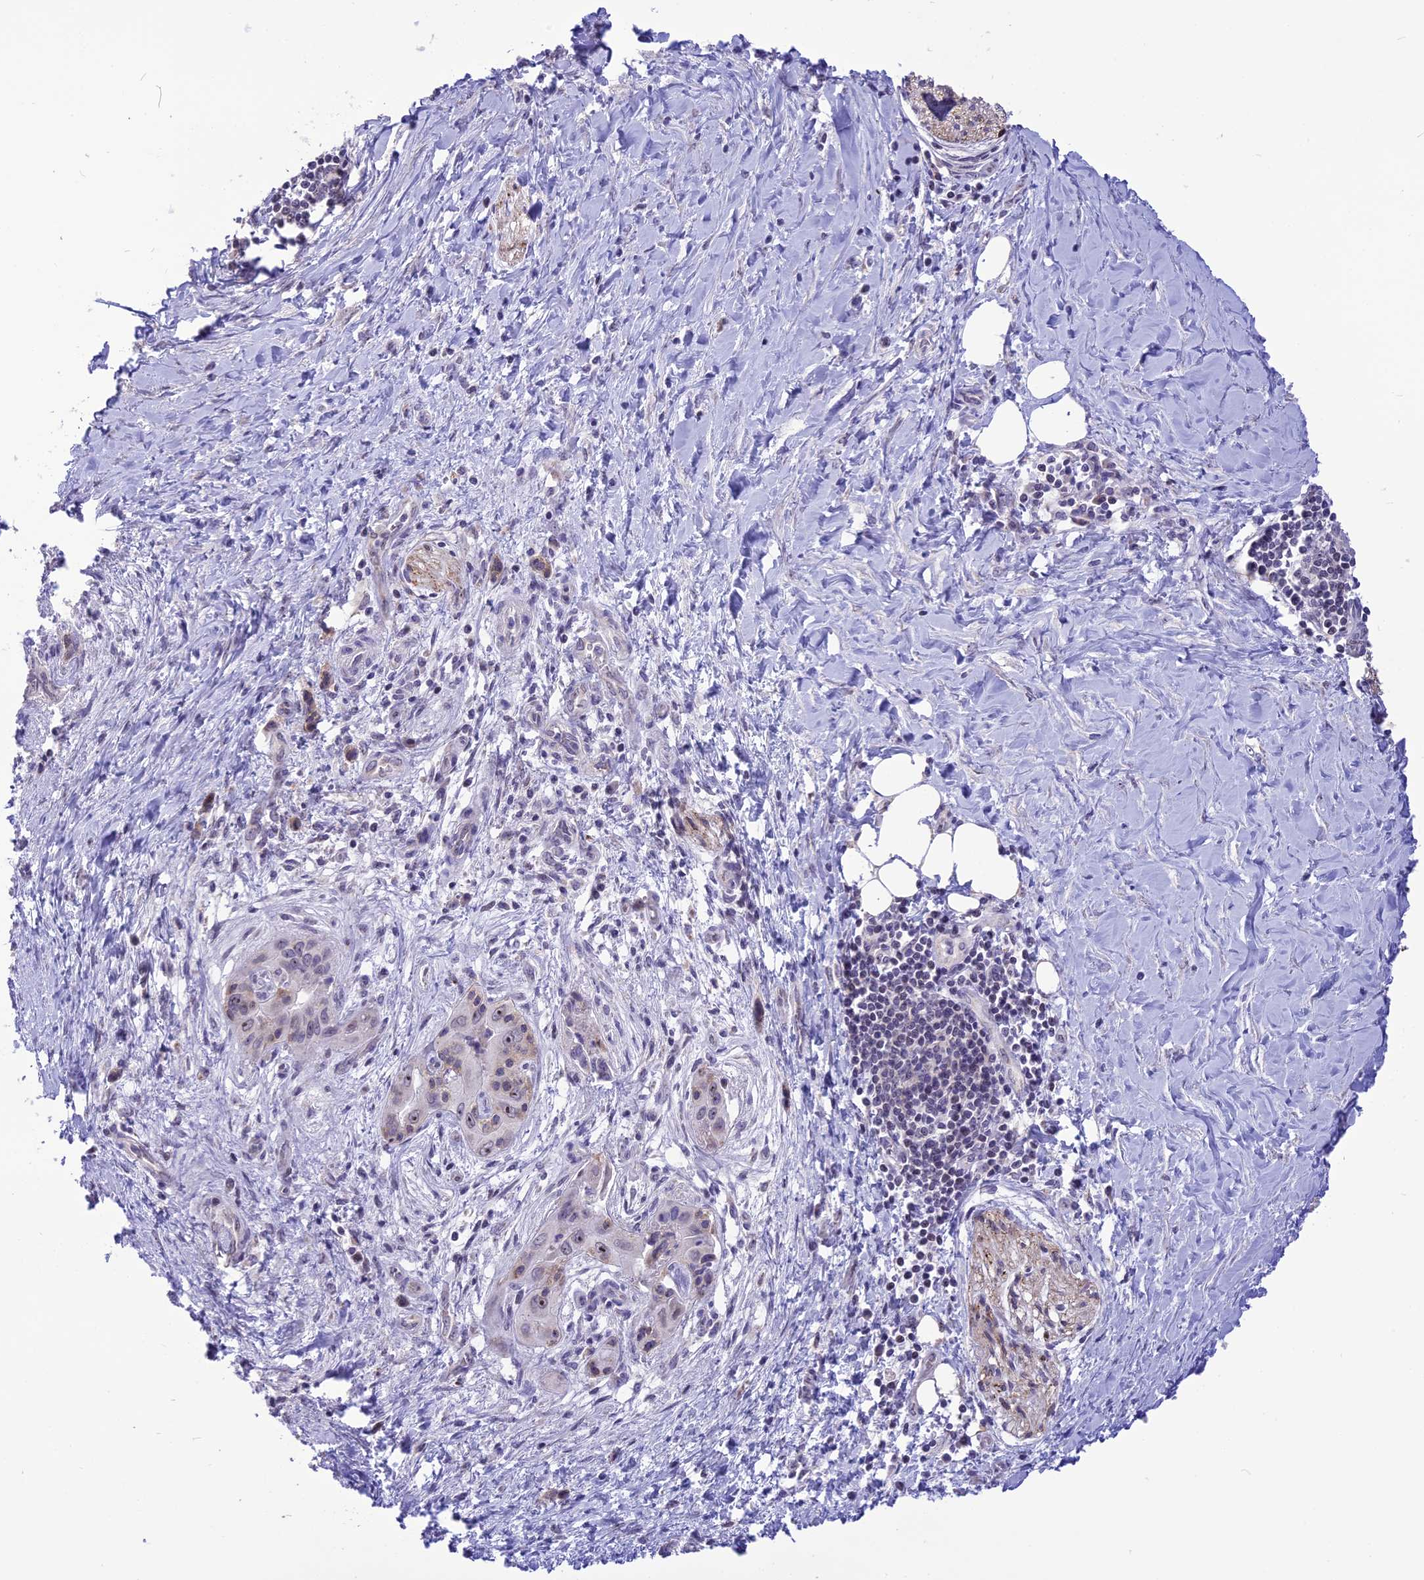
{"staining": {"intensity": "weak", "quantity": "25%-75%", "location": "nuclear"}, "tissue": "pancreatic cancer", "cell_type": "Tumor cells", "image_type": "cancer", "snomed": [{"axis": "morphology", "description": "Adenocarcinoma, NOS"}, {"axis": "topography", "description": "Pancreas"}], "caption": "High-power microscopy captured an immunohistochemistry image of pancreatic adenocarcinoma, revealing weak nuclear positivity in about 25%-75% of tumor cells. (Stains: DAB in brown, nuclei in blue, Microscopy: brightfield microscopy at high magnification).", "gene": "CMSS1", "patient": {"sex": "male", "age": 51}}